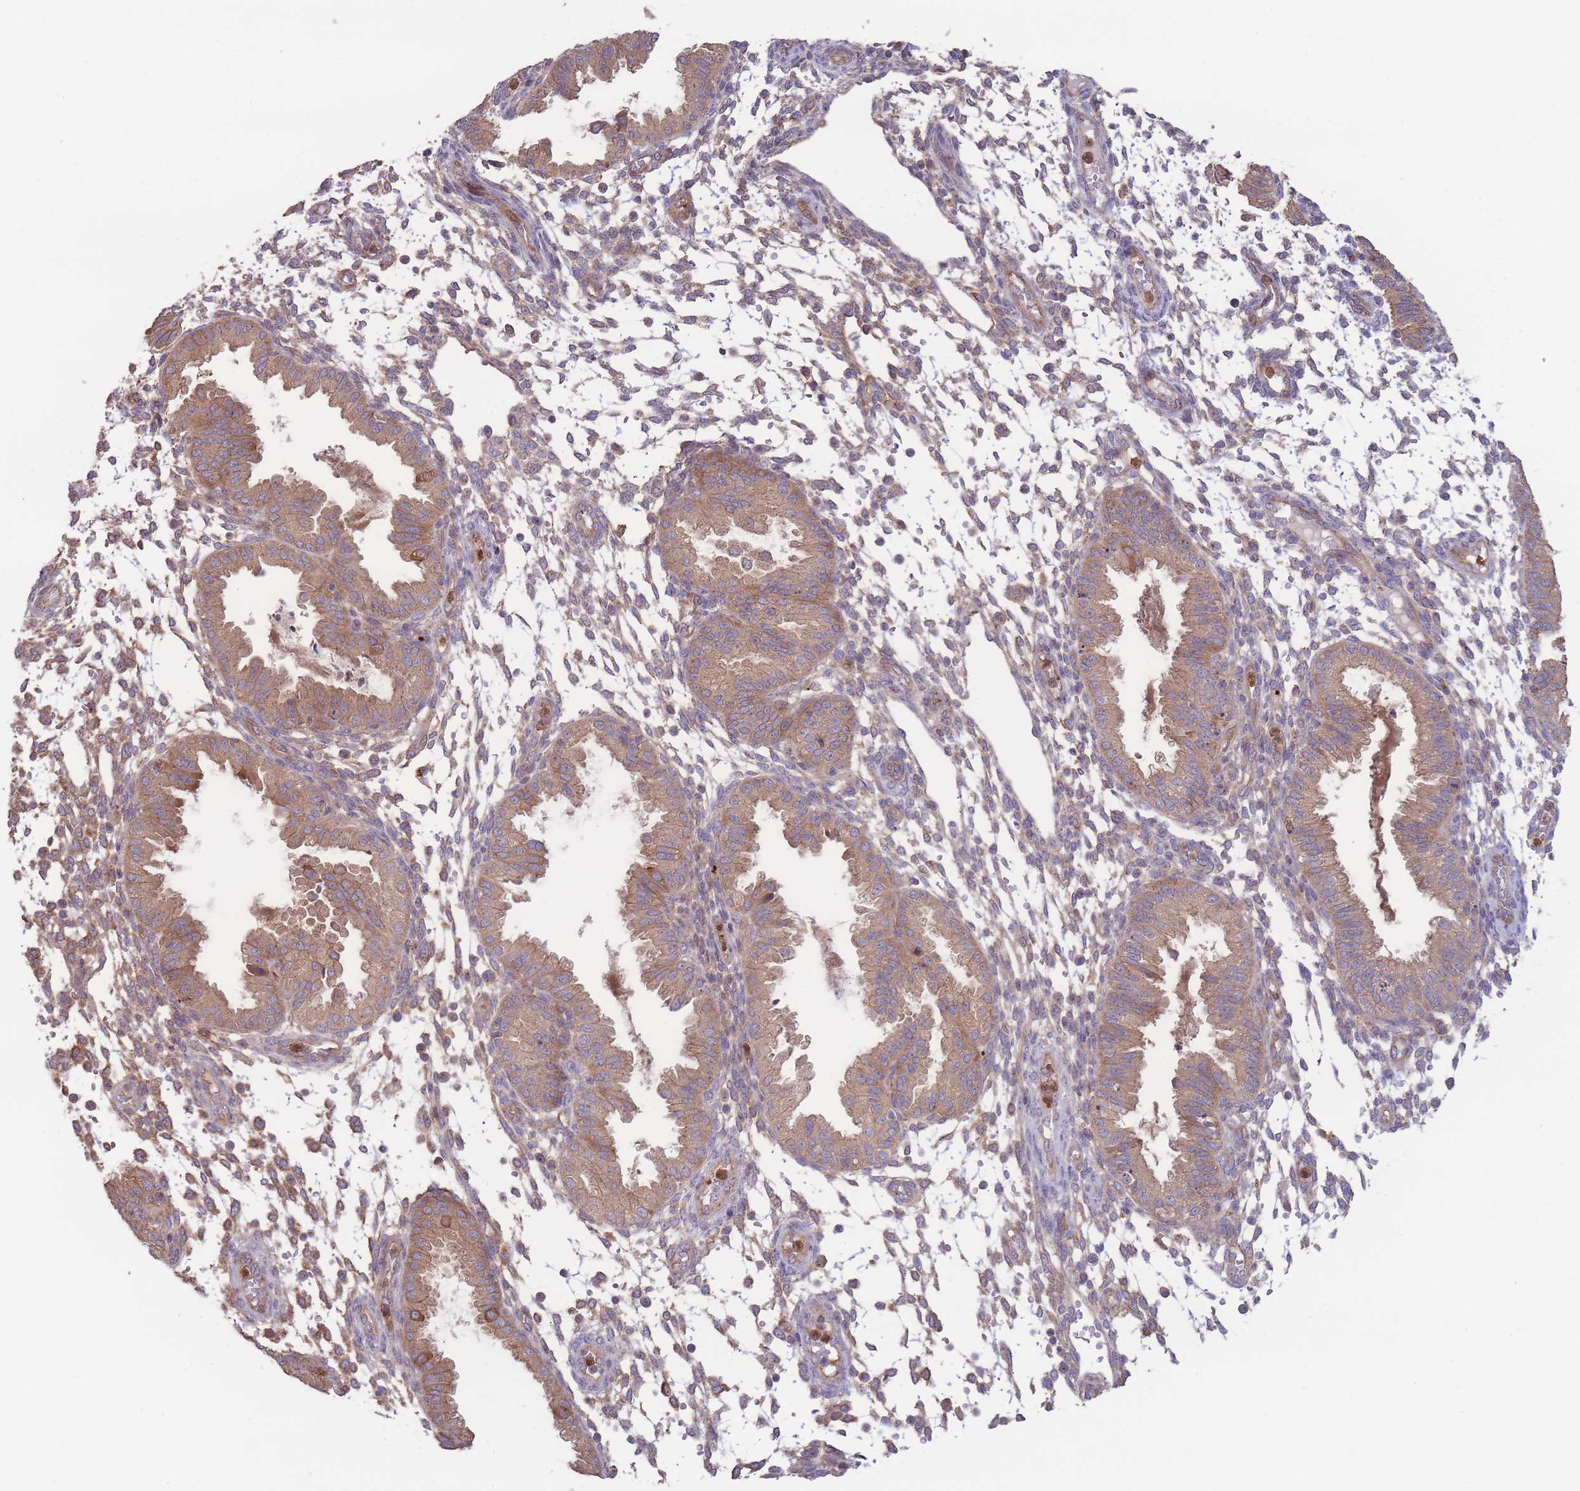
{"staining": {"intensity": "moderate", "quantity": "<25%", "location": "cytoplasmic/membranous"}, "tissue": "endometrium", "cell_type": "Cells in endometrial stroma", "image_type": "normal", "snomed": [{"axis": "morphology", "description": "Normal tissue, NOS"}, {"axis": "topography", "description": "Endometrium"}], "caption": "Immunohistochemistry micrograph of benign endometrium stained for a protein (brown), which shows low levels of moderate cytoplasmic/membranous positivity in about <25% of cells in endometrial stroma.", "gene": "STEAP3", "patient": {"sex": "female", "age": 33}}